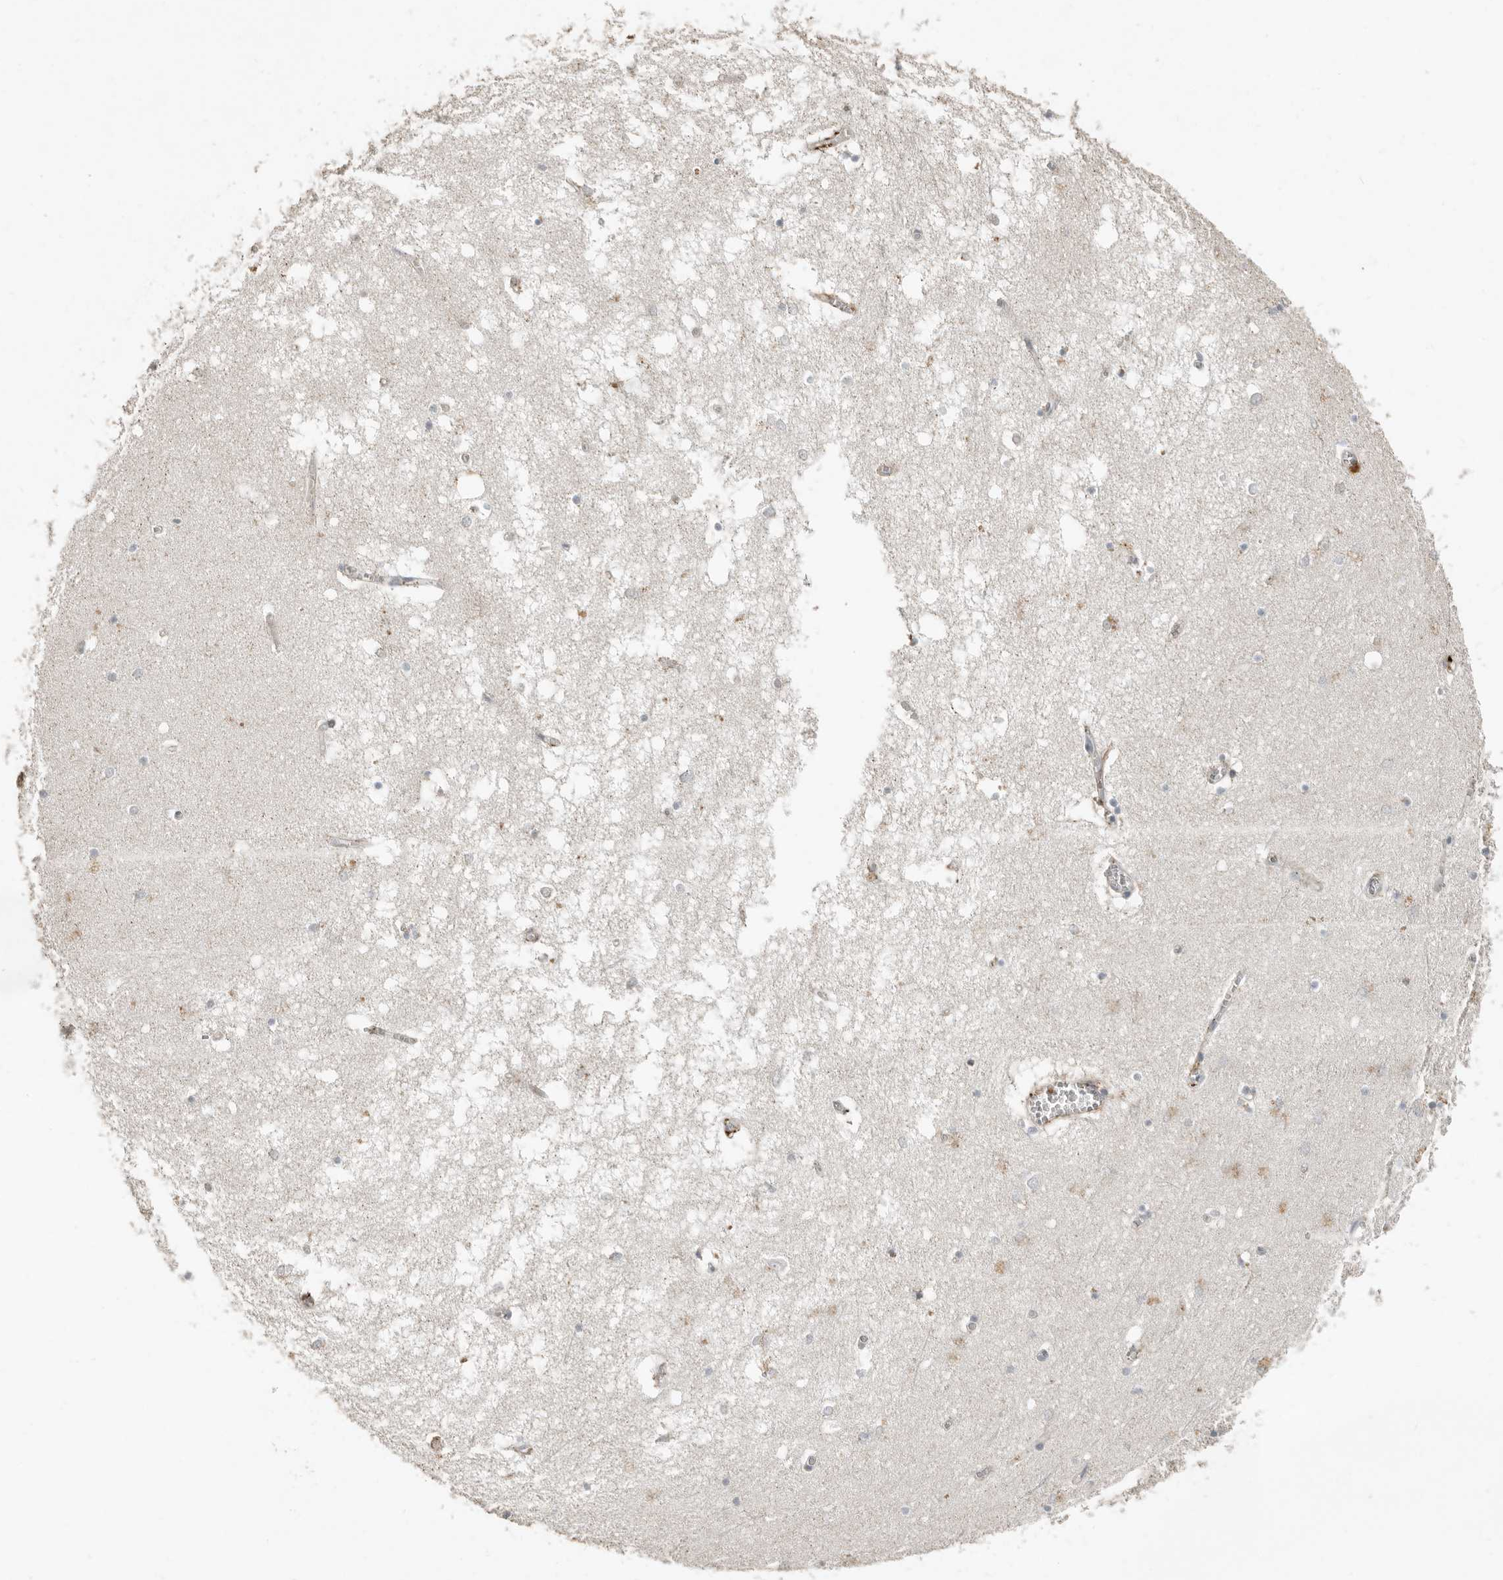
{"staining": {"intensity": "negative", "quantity": "none", "location": "none"}, "tissue": "hippocampus", "cell_type": "Glial cells", "image_type": "normal", "snomed": [{"axis": "morphology", "description": "Normal tissue, NOS"}, {"axis": "topography", "description": "Hippocampus"}], "caption": "Immunohistochemistry of normal human hippocampus exhibits no positivity in glial cells.", "gene": "KLHL38", "patient": {"sex": "male", "age": 70}}